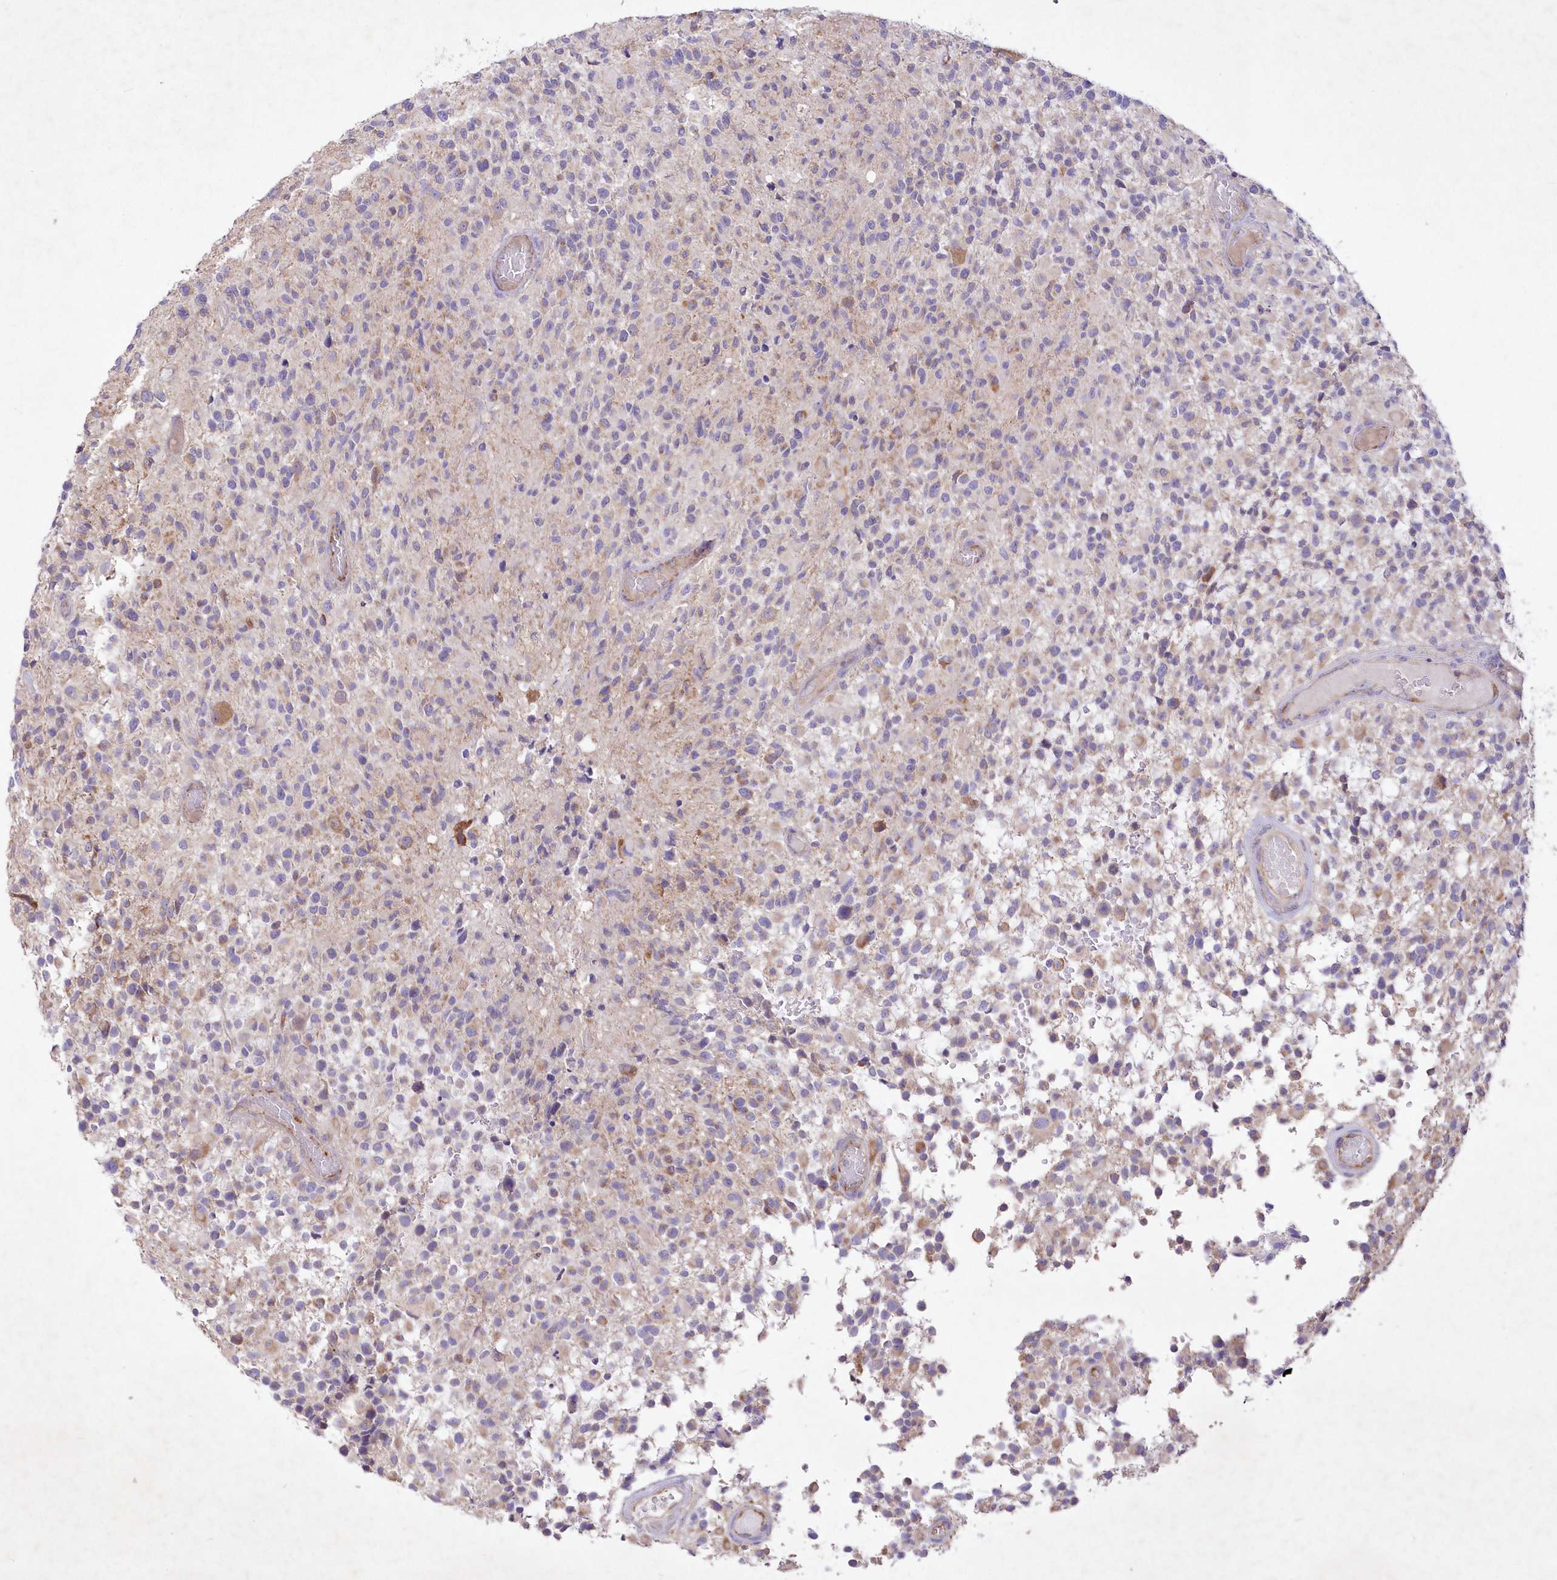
{"staining": {"intensity": "weak", "quantity": "<25%", "location": "cytoplasmic/membranous"}, "tissue": "glioma", "cell_type": "Tumor cells", "image_type": "cancer", "snomed": [{"axis": "morphology", "description": "Glioma, malignant, High grade"}, {"axis": "morphology", "description": "Glioblastoma, NOS"}, {"axis": "topography", "description": "Brain"}], "caption": "Glioma stained for a protein using immunohistochemistry shows no positivity tumor cells.", "gene": "ITSN2", "patient": {"sex": "male", "age": 60}}